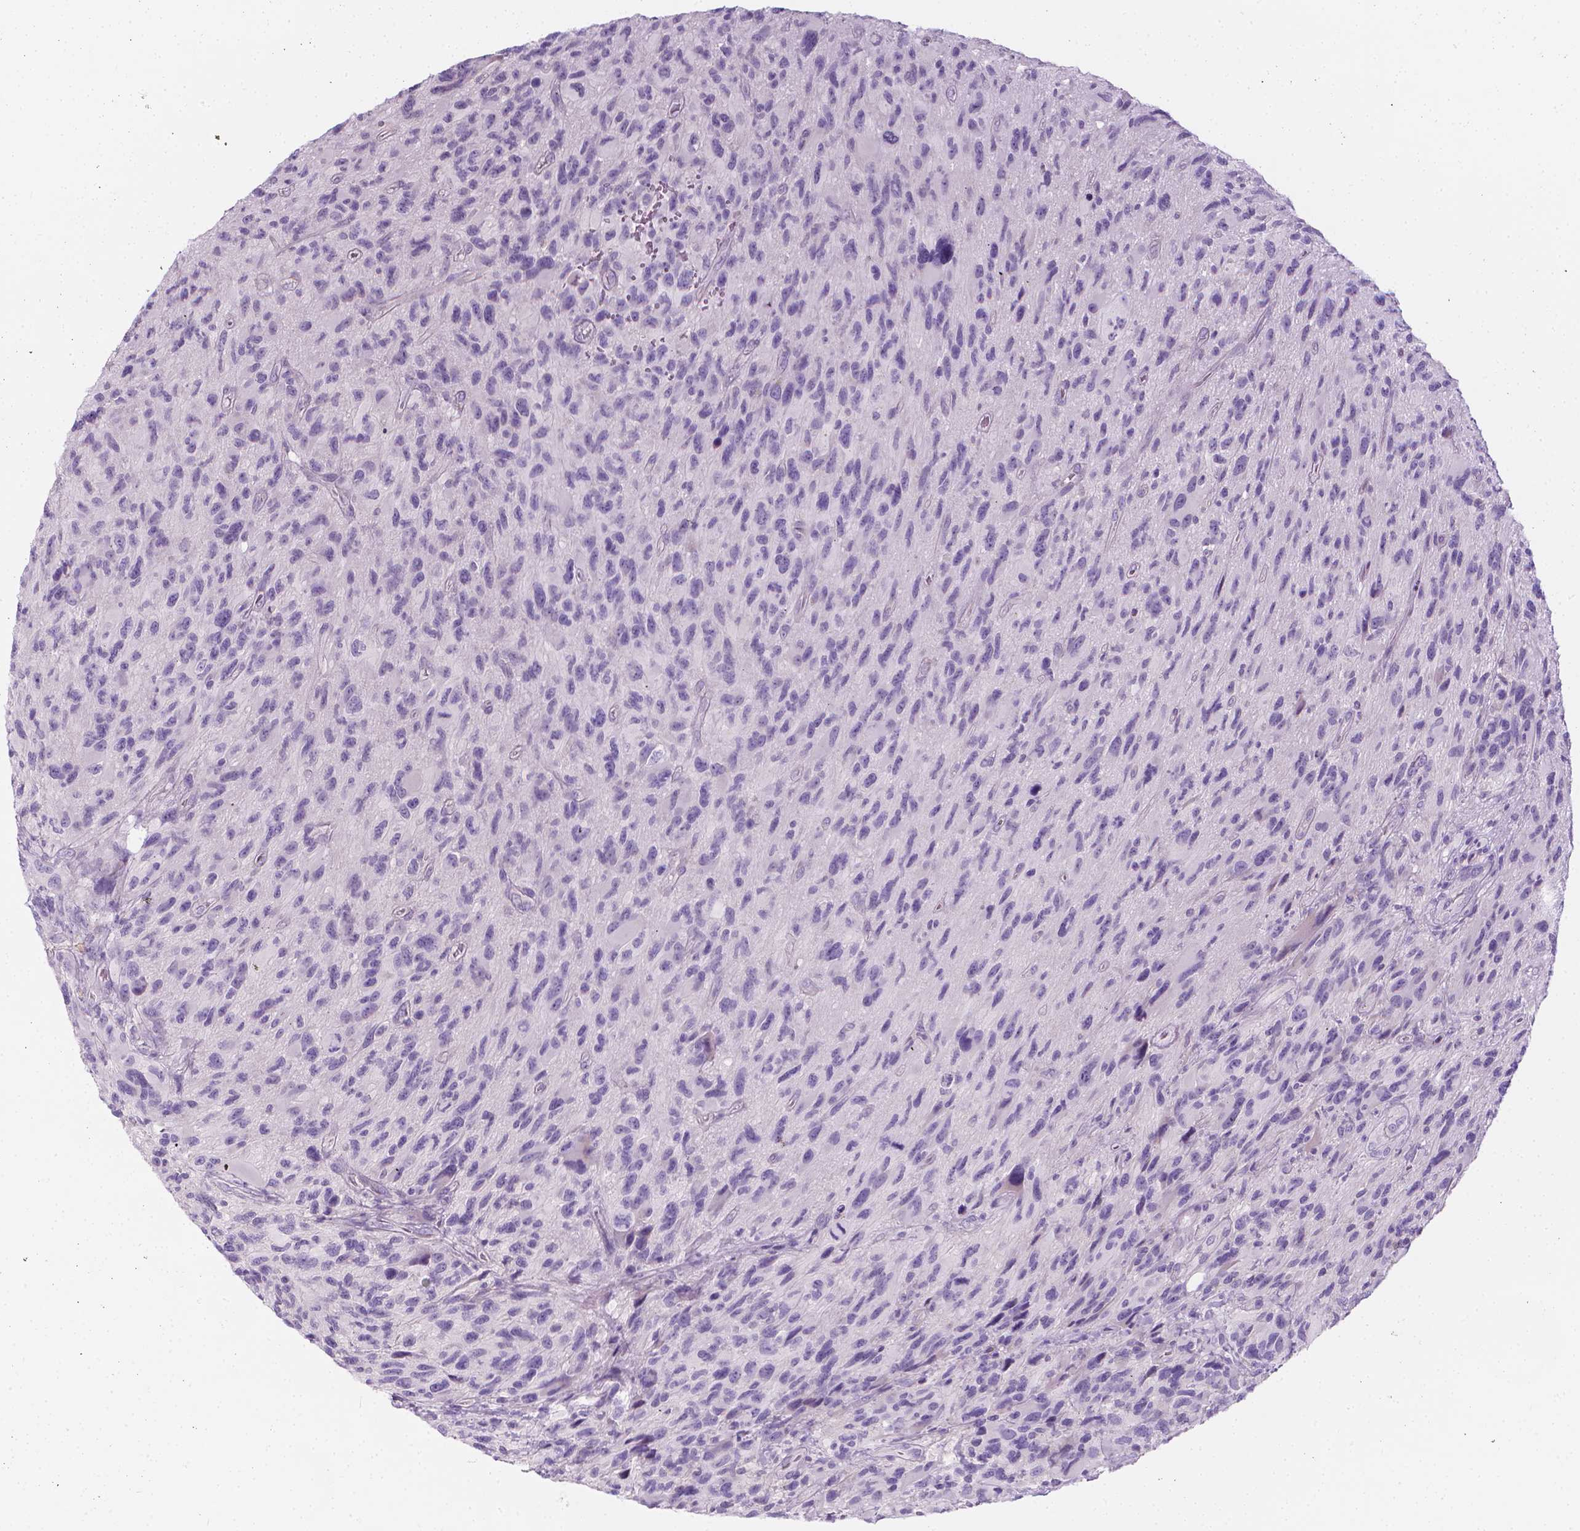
{"staining": {"intensity": "negative", "quantity": "none", "location": "none"}, "tissue": "glioma", "cell_type": "Tumor cells", "image_type": "cancer", "snomed": [{"axis": "morphology", "description": "Glioma, malignant, NOS"}, {"axis": "morphology", "description": "Glioma, malignant, High grade"}, {"axis": "topography", "description": "Brain"}], "caption": "Micrograph shows no protein positivity in tumor cells of malignant glioma (high-grade) tissue.", "gene": "DCAF8L1", "patient": {"sex": "female", "age": 71}}